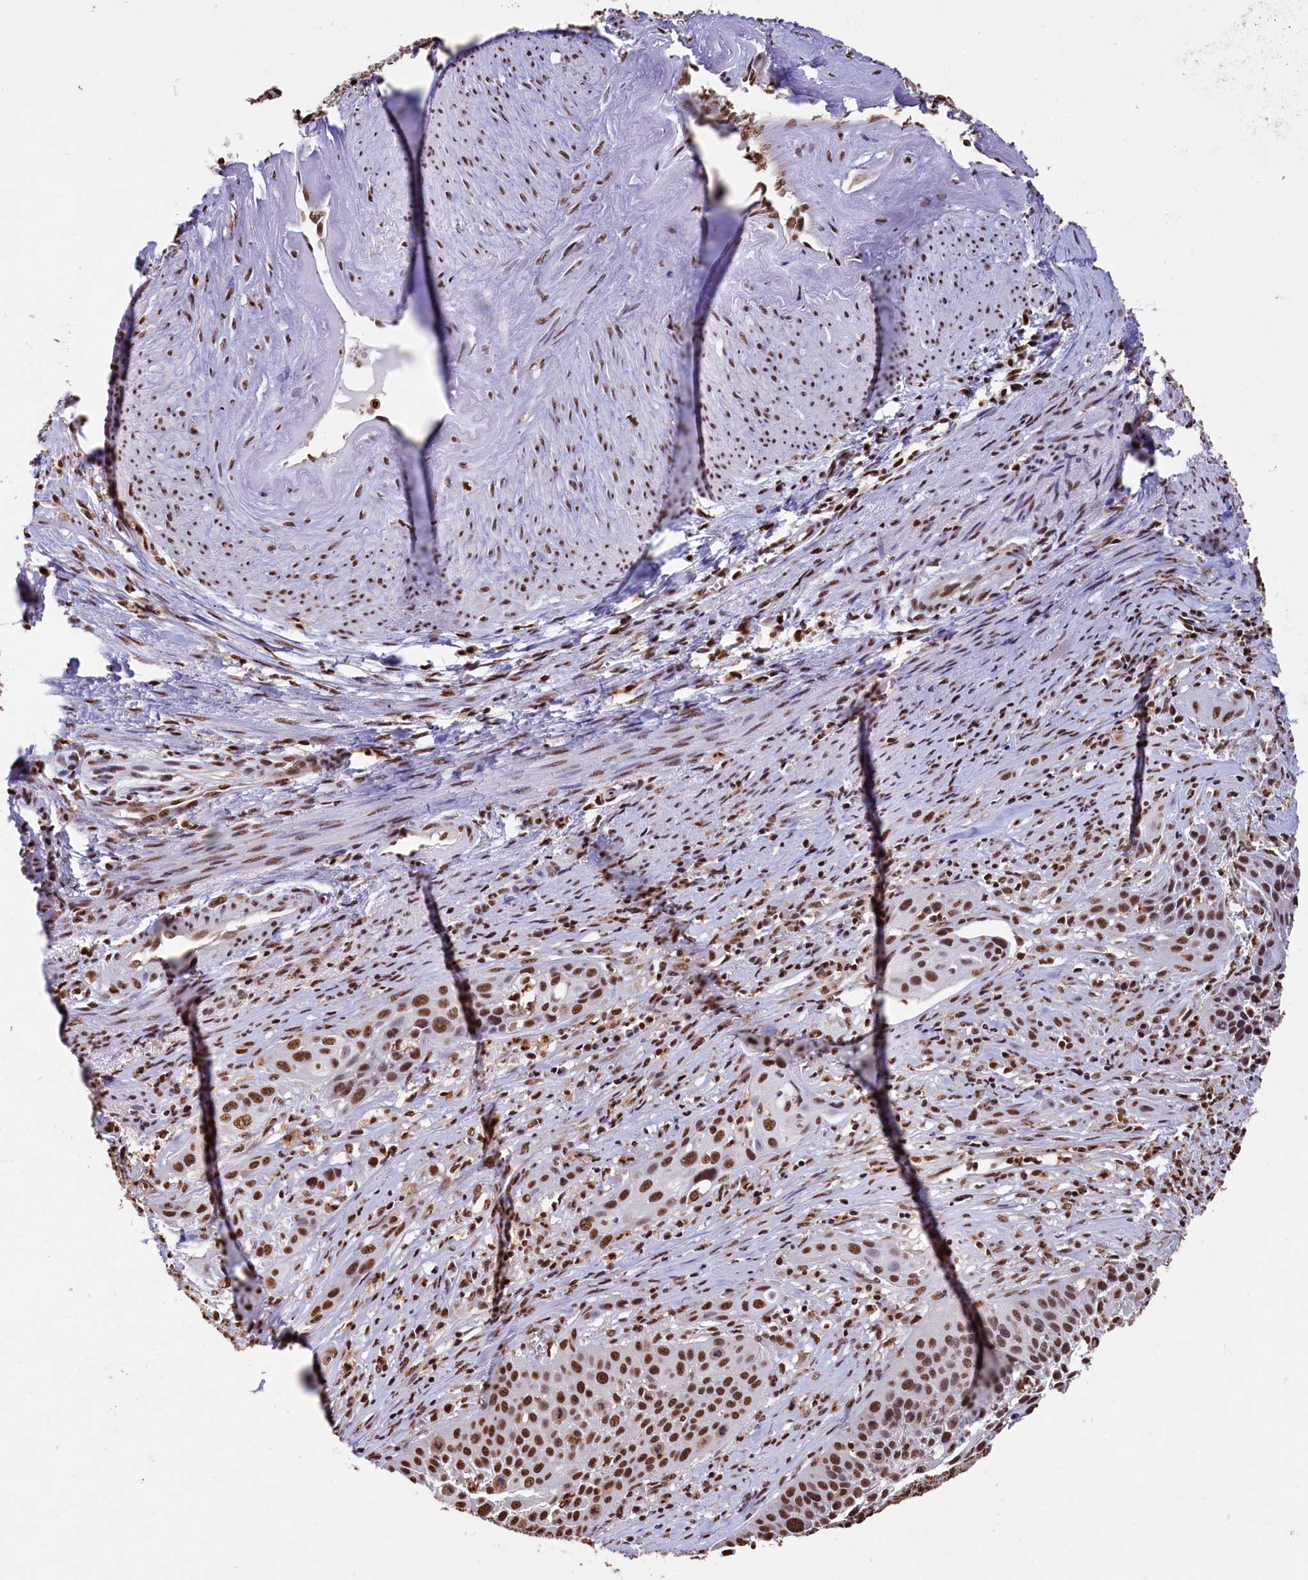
{"staining": {"intensity": "strong", "quantity": ">75%", "location": "nuclear"}, "tissue": "cervical cancer", "cell_type": "Tumor cells", "image_type": "cancer", "snomed": [{"axis": "morphology", "description": "Squamous cell carcinoma, NOS"}, {"axis": "topography", "description": "Cervix"}], "caption": "DAB immunohistochemical staining of squamous cell carcinoma (cervical) demonstrates strong nuclear protein positivity in approximately >75% of tumor cells.", "gene": "SNRPD2", "patient": {"sex": "female", "age": 34}}